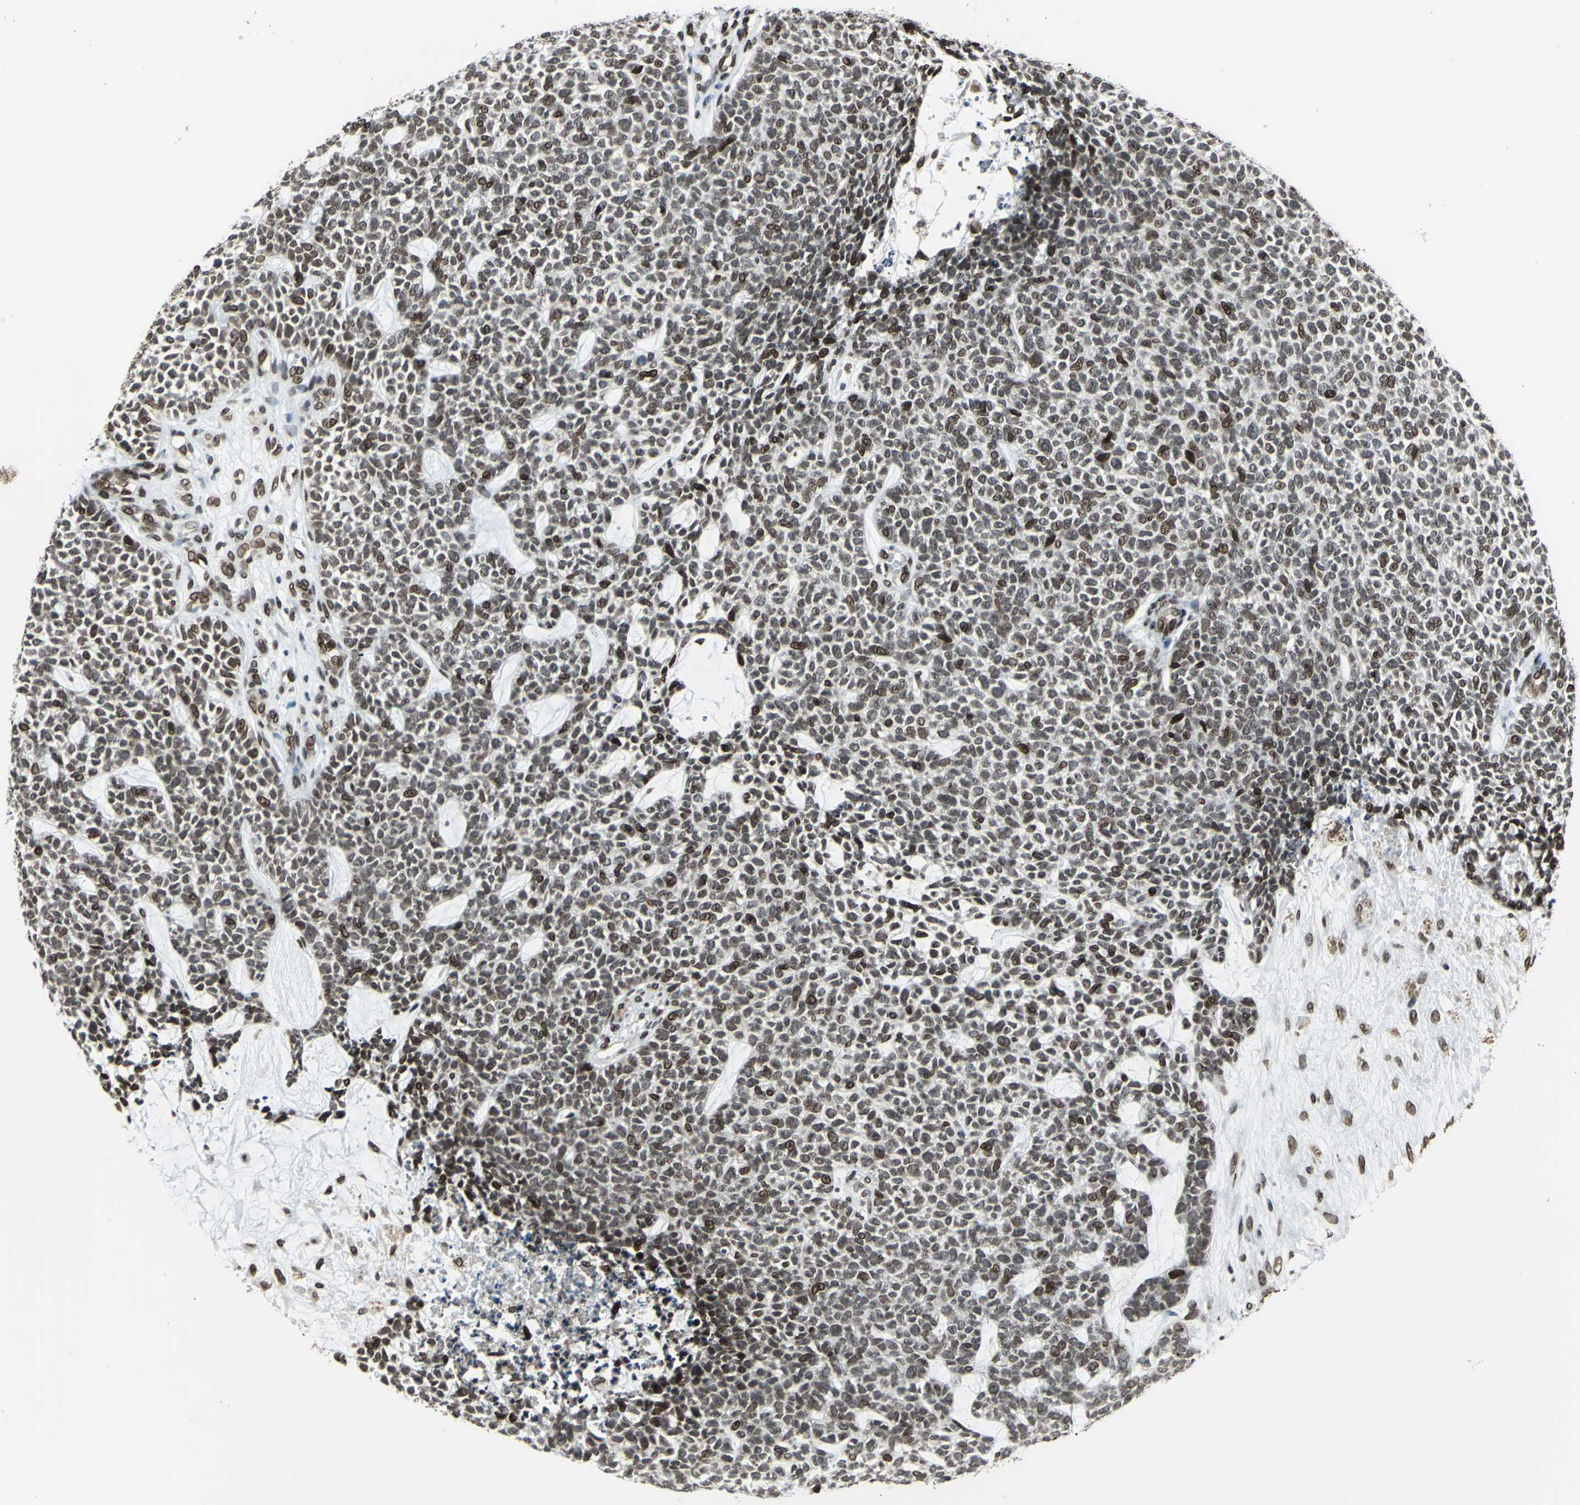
{"staining": {"intensity": "moderate", "quantity": ">75%", "location": "nuclear"}, "tissue": "skin cancer", "cell_type": "Tumor cells", "image_type": "cancer", "snomed": [{"axis": "morphology", "description": "Basal cell carcinoma"}, {"axis": "topography", "description": "Skin"}], "caption": "This is a micrograph of immunohistochemistry staining of skin basal cell carcinoma, which shows moderate positivity in the nuclear of tumor cells.", "gene": "ISY1", "patient": {"sex": "female", "age": 84}}